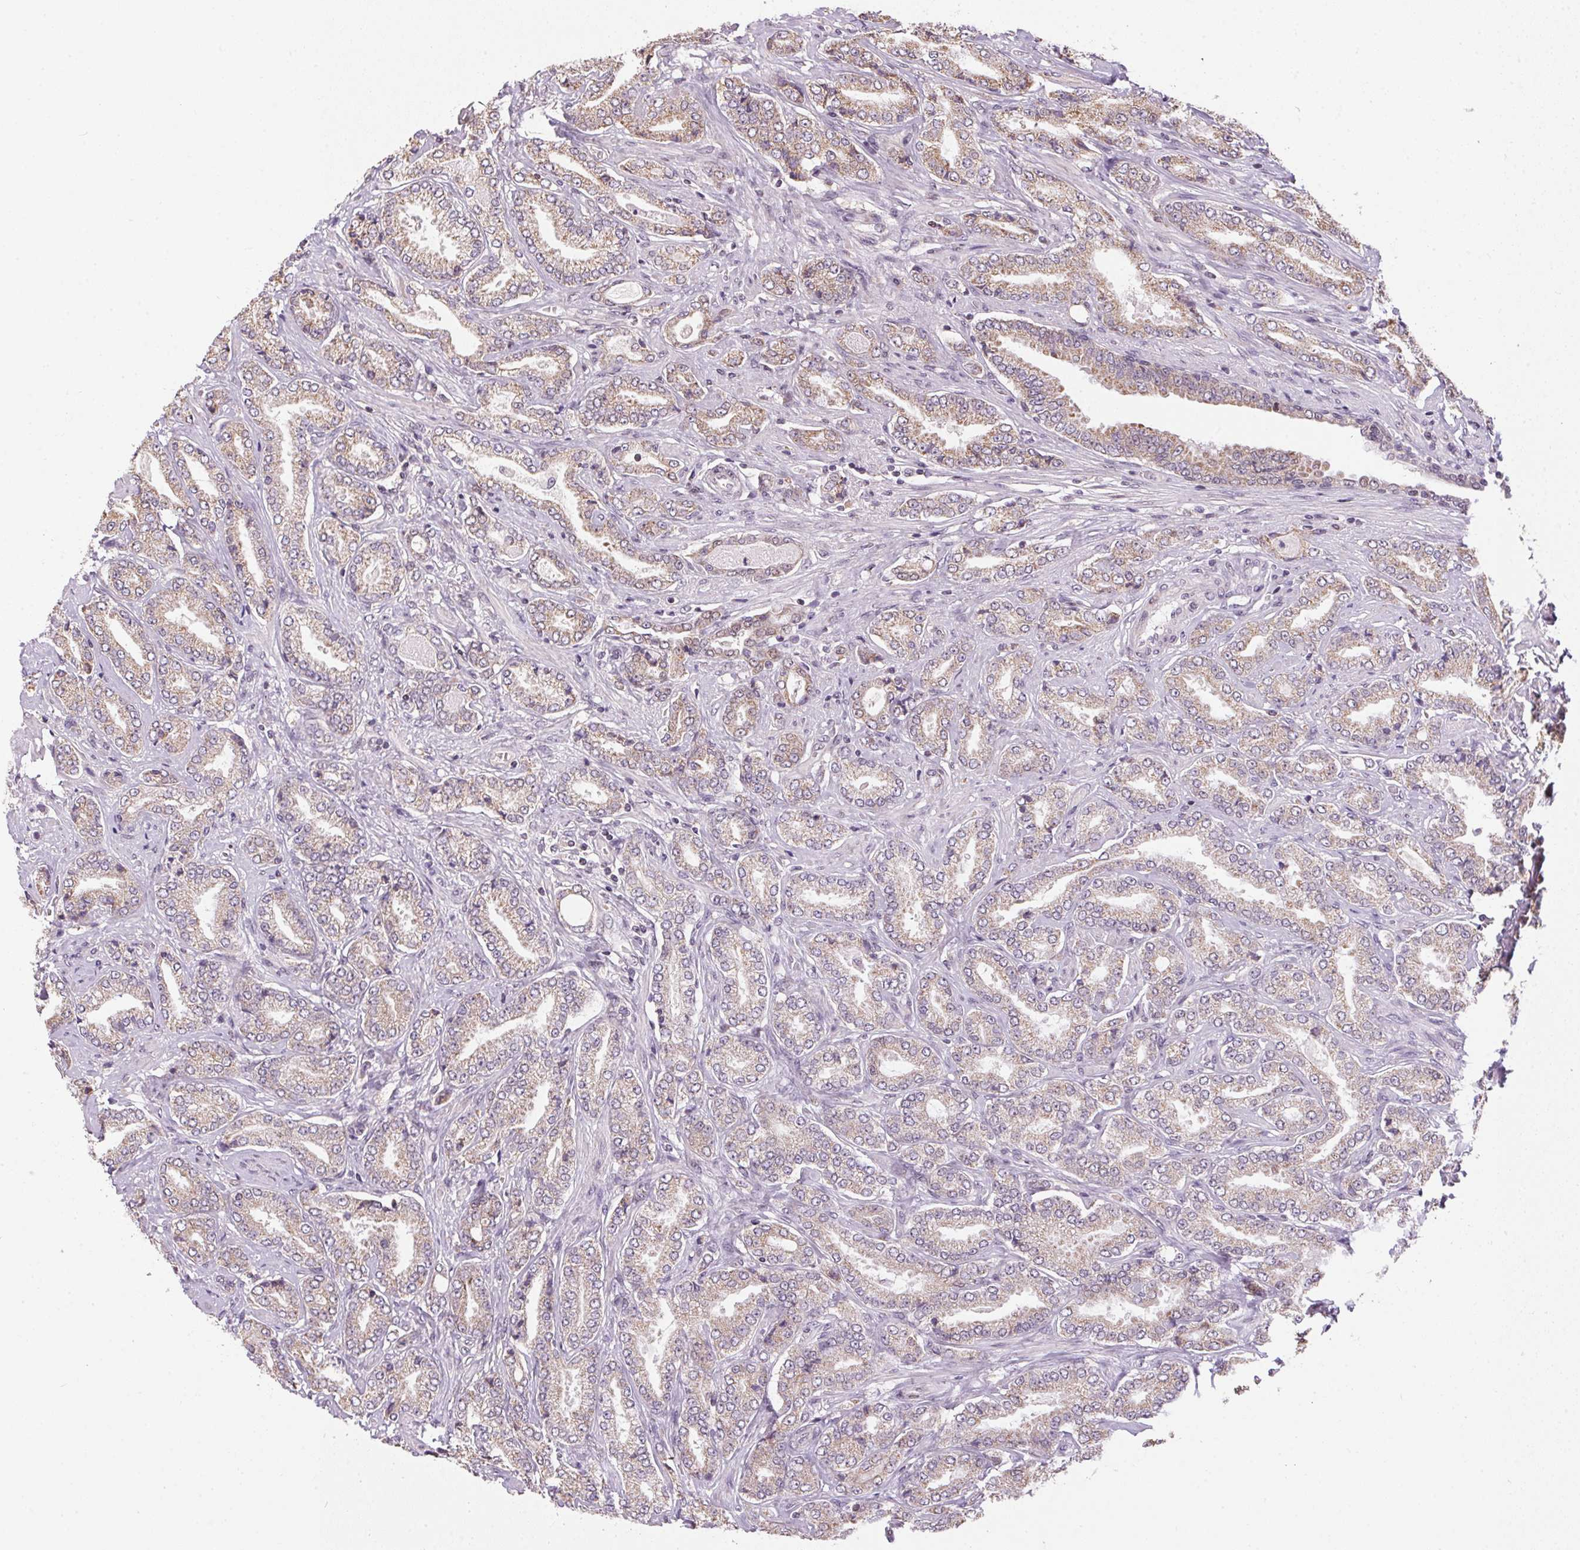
{"staining": {"intensity": "weak", "quantity": ">75%", "location": "cytoplasmic/membranous,nuclear"}, "tissue": "prostate cancer", "cell_type": "Tumor cells", "image_type": "cancer", "snomed": [{"axis": "morphology", "description": "Adenocarcinoma, NOS"}, {"axis": "topography", "description": "Prostate"}], "caption": "Prostate adenocarcinoma was stained to show a protein in brown. There is low levels of weak cytoplasmic/membranous and nuclear positivity in about >75% of tumor cells.", "gene": "SC5D", "patient": {"sex": "male", "age": 64}}